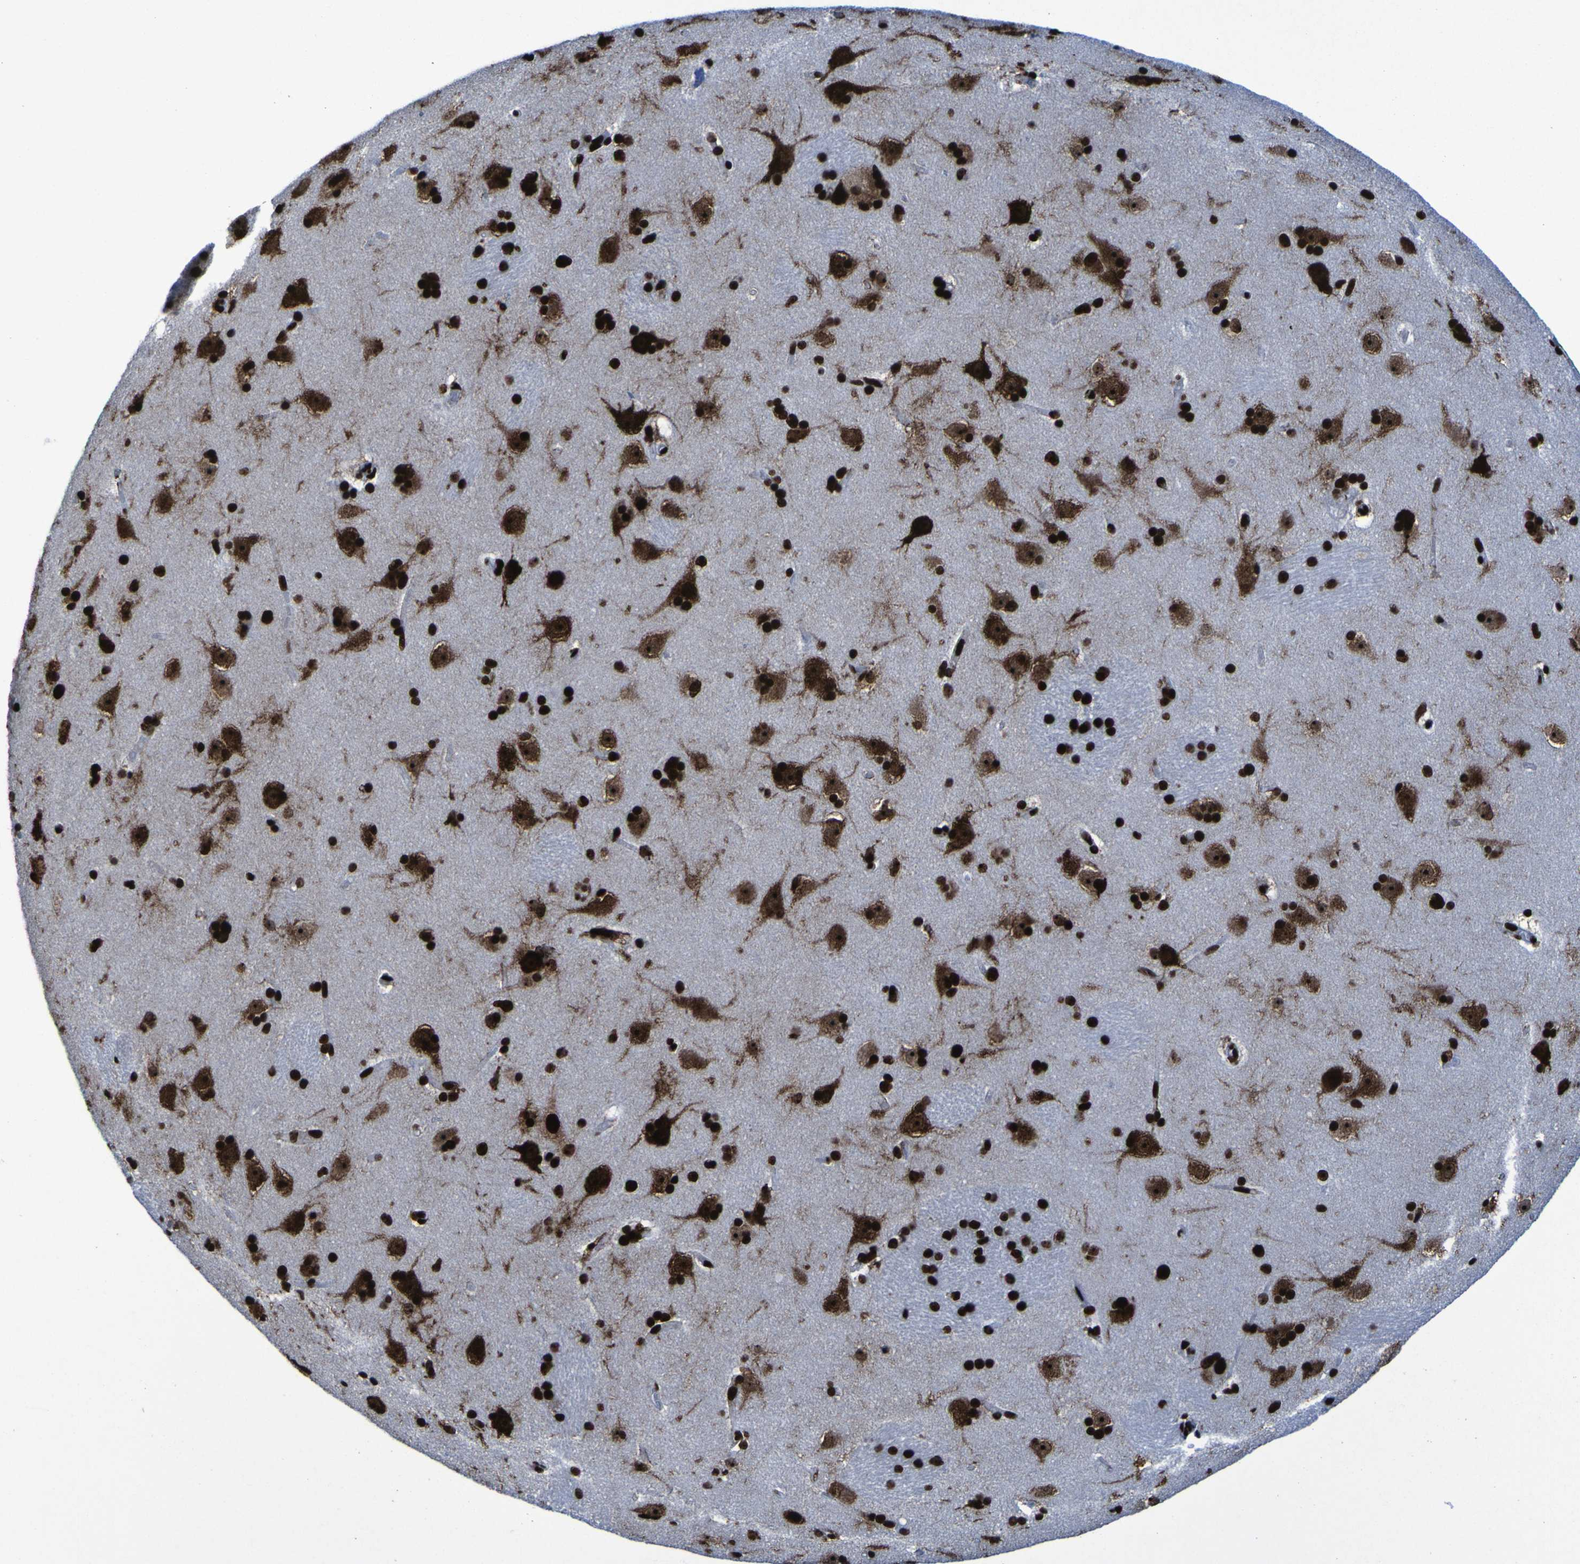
{"staining": {"intensity": "strong", "quantity": ">75%", "location": "nuclear"}, "tissue": "caudate", "cell_type": "Glial cells", "image_type": "normal", "snomed": [{"axis": "morphology", "description": "Normal tissue, NOS"}, {"axis": "topography", "description": "Lateral ventricle wall"}], "caption": "Strong nuclear expression is appreciated in about >75% of glial cells in unremarkable caudate.", "gene": "NPM1", "patient": {"sex": "female", "age": 19}}